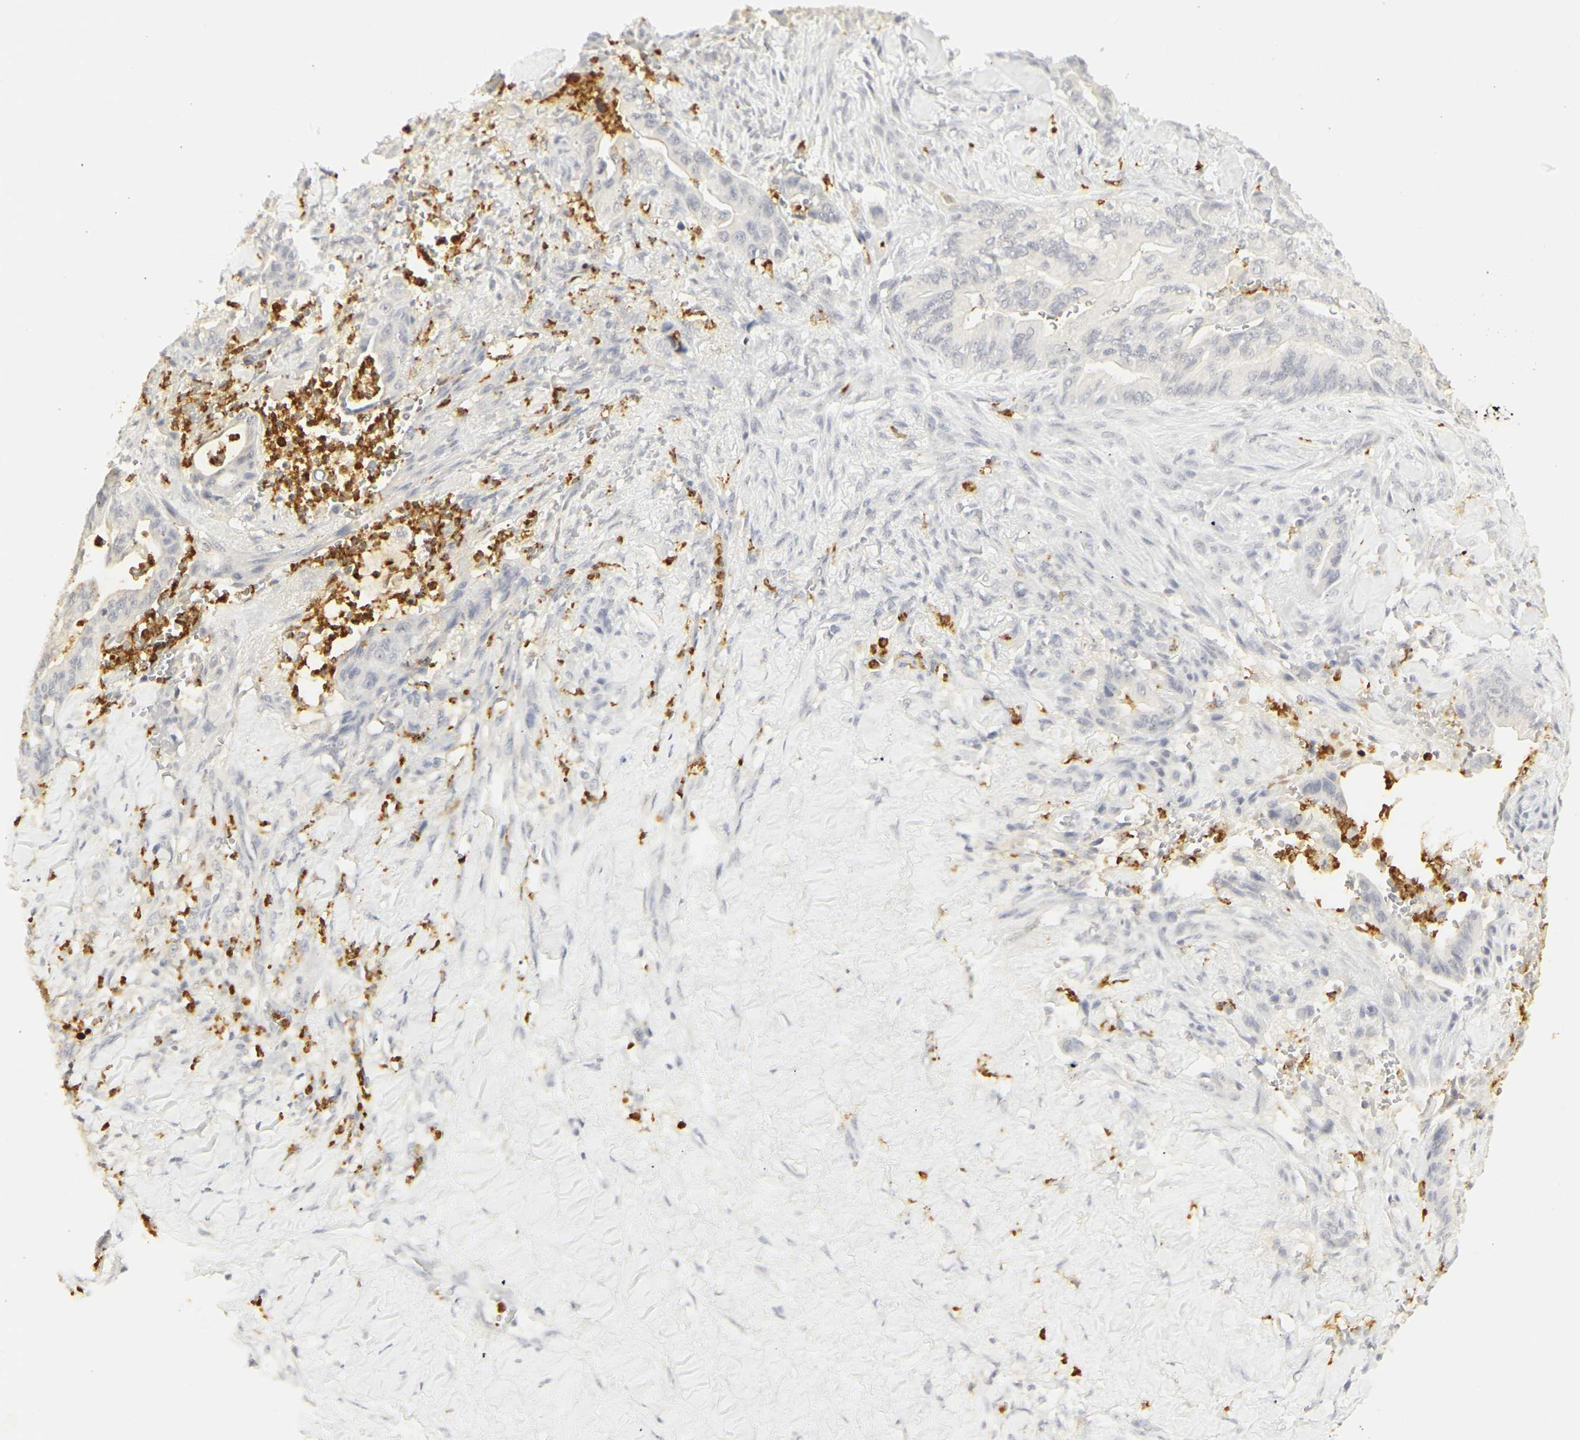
{"staining": {"intensity": "negative", "quantity": "none", "location": "none"}, "tissue": "liver cancer", "cell_type": "Tumor cells", "image_type": "cancer", "snomed": [{"axis": "morphology", "description": "Cholangiocarcinoma"}, {"axis": "topography", "description": "Liver"}], "caption": "This photomicrograph is of liver cancer stained with immunohistochemistry (IHC) to label a protein in brown with the nuclei are counter-stained blue. There is no expression in tumor cells.", "gene": "MPO", "patient": {"sex": "female", "age": 67}}